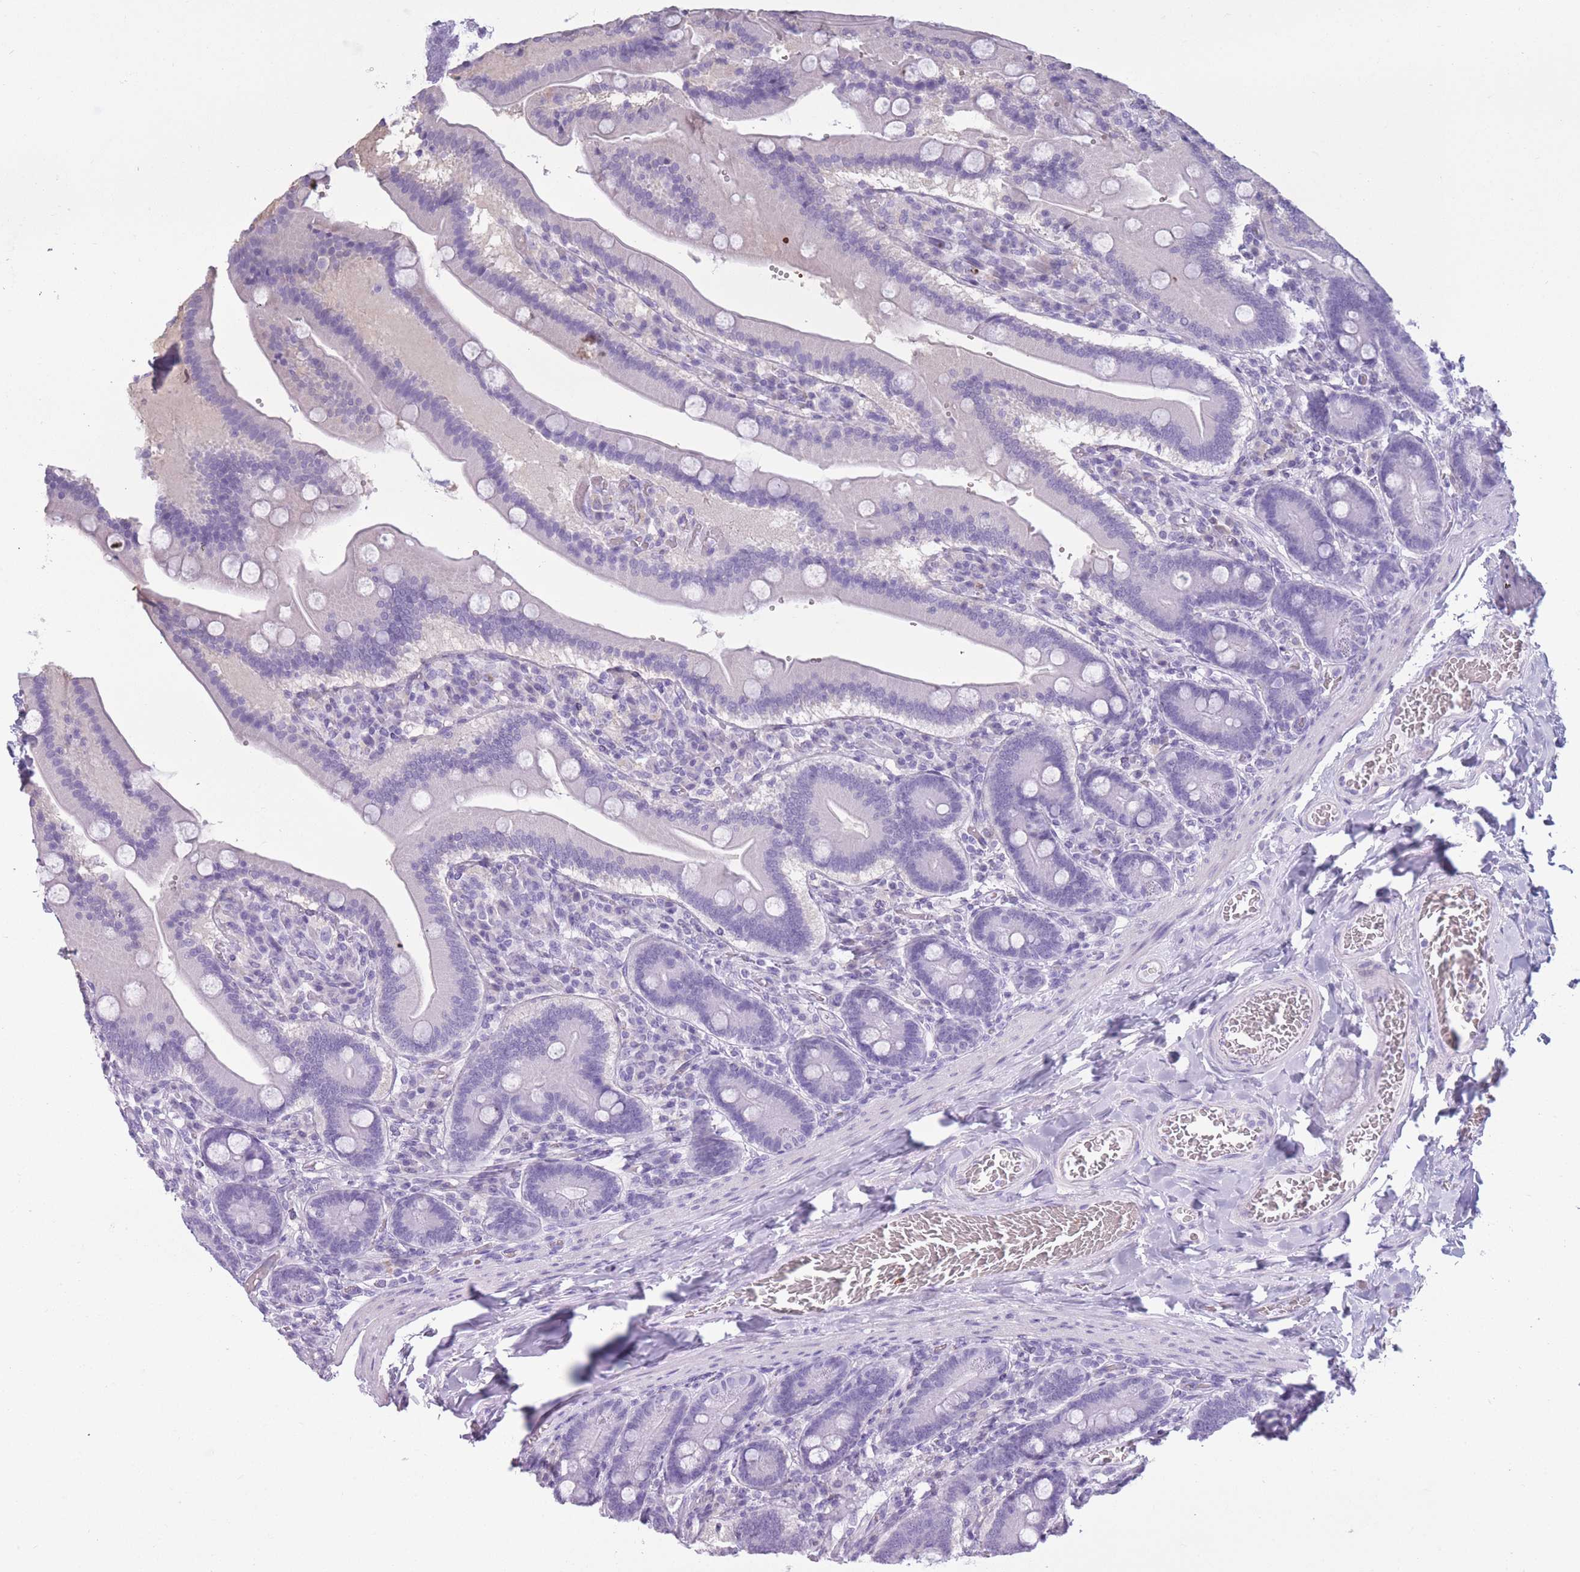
{"staining": {"intensity": "negative", "quantity": "none", "location": "none"}, "tissue": "duodenum", "cell_type": "Glandular cells", "image_type": "normal", "snomed": [{"axis": "morphology", "description": "Normal tissue, NOS"}, {"axis": "topography", "description": "Duodenum"}], "caption": "High power microscopy micrograph of an IHC histopathology image of unremarkable duodenum, revealing no significant staining in glandular cells.", "gene": "OR7C1", "patient": {"sex": "female", "age": 62}}